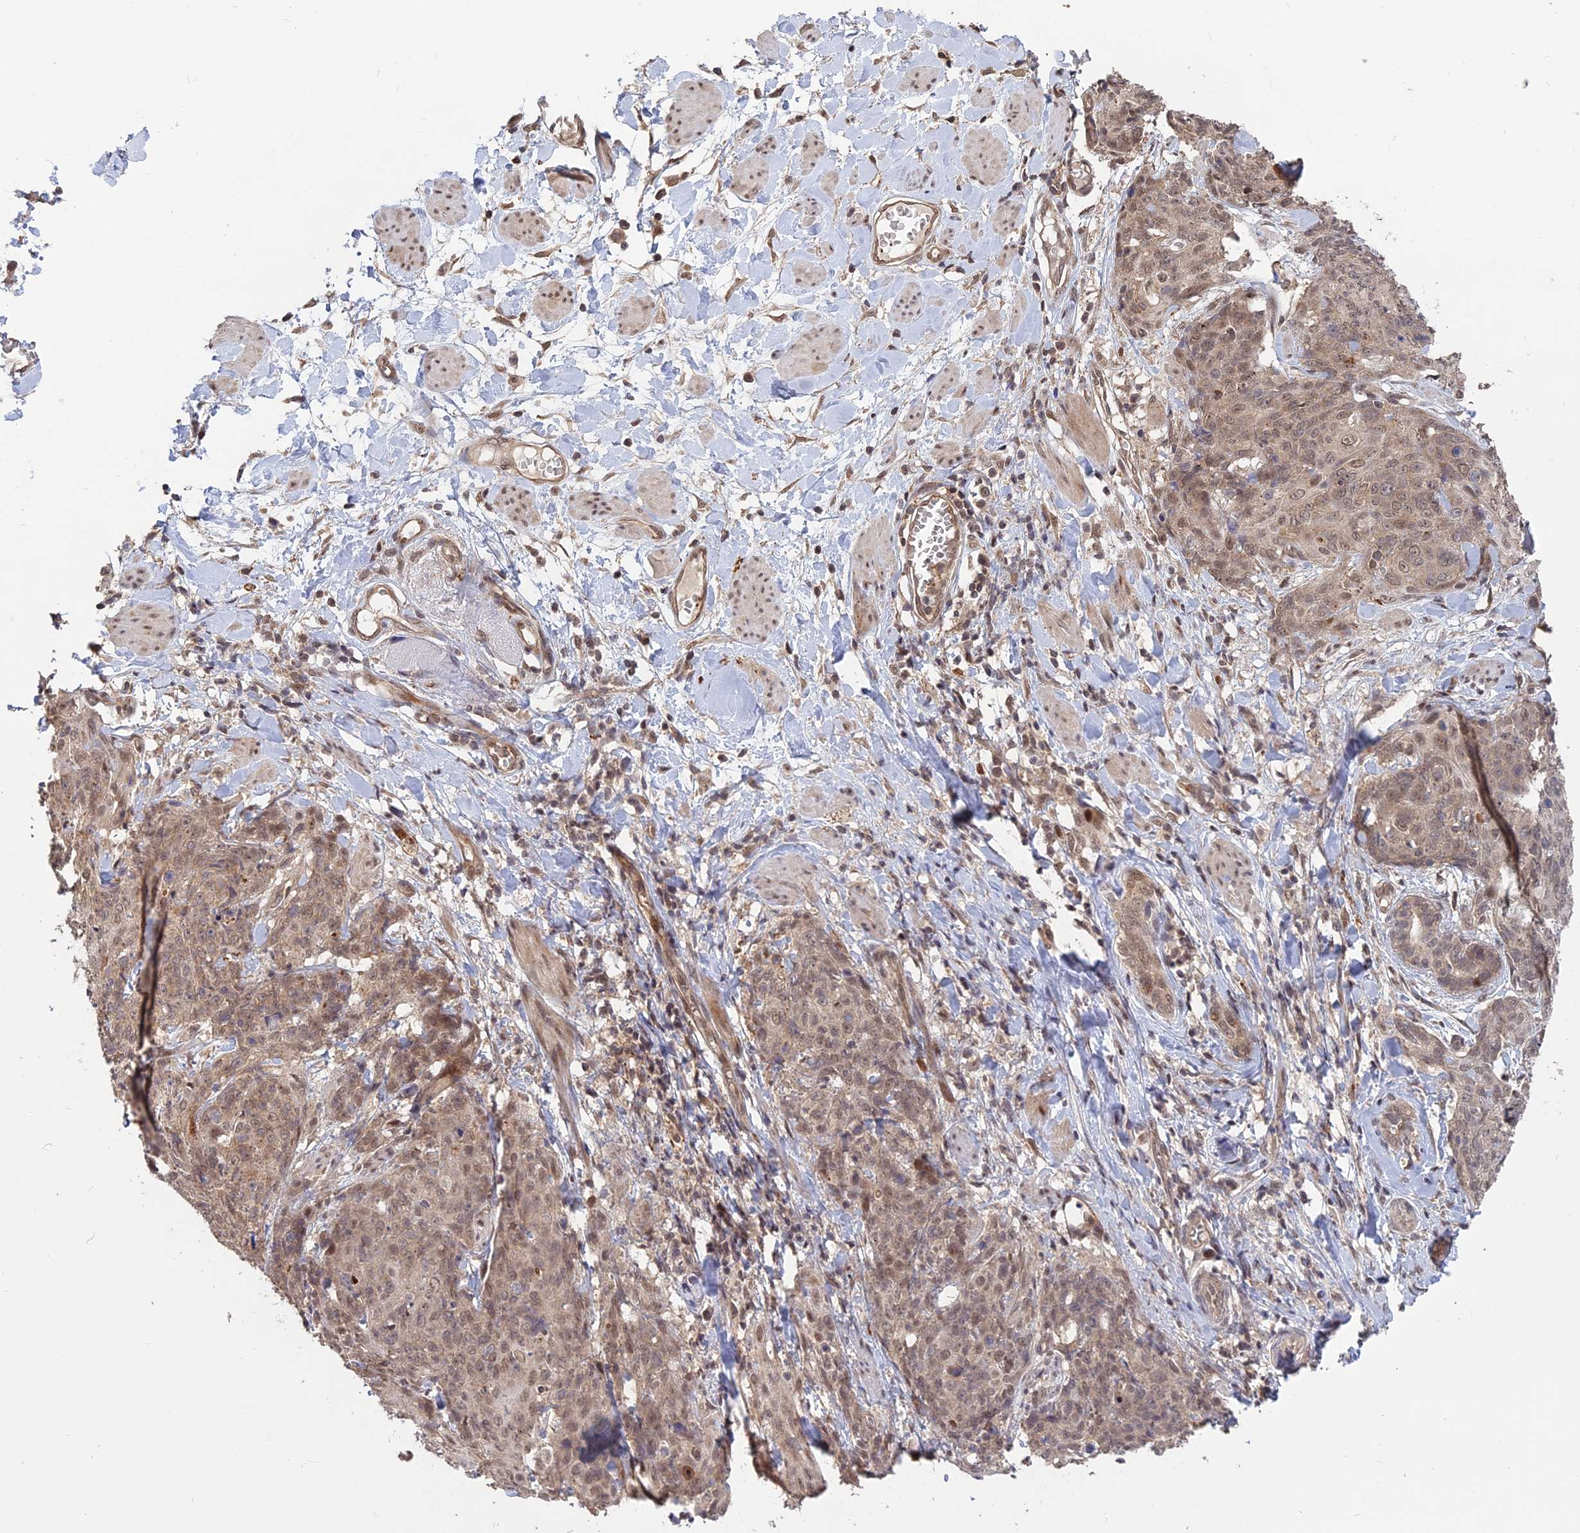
{"staining": {"intensity": "moderate", "quantity": ">75%", "location": "nuclear"}, "tissue": "skin cancer", "cell_type": "Tumor cells", "image_type": "cancer", "snomed": [{"axis": "morphology", "description": "Squamous cell carcinoma, NOS"}, {"axis": "topography", "description": "Skin"}, {"axis": "topography", "description": "Vulva"}], "caption": "Protein analysis of squamous cell carcinoma (skin) tissue reveals moderate nuclear staining in approximately >75% of tumor cells.", "gene": "PKIG", "patient": {"sex": "female", "age": 85}}